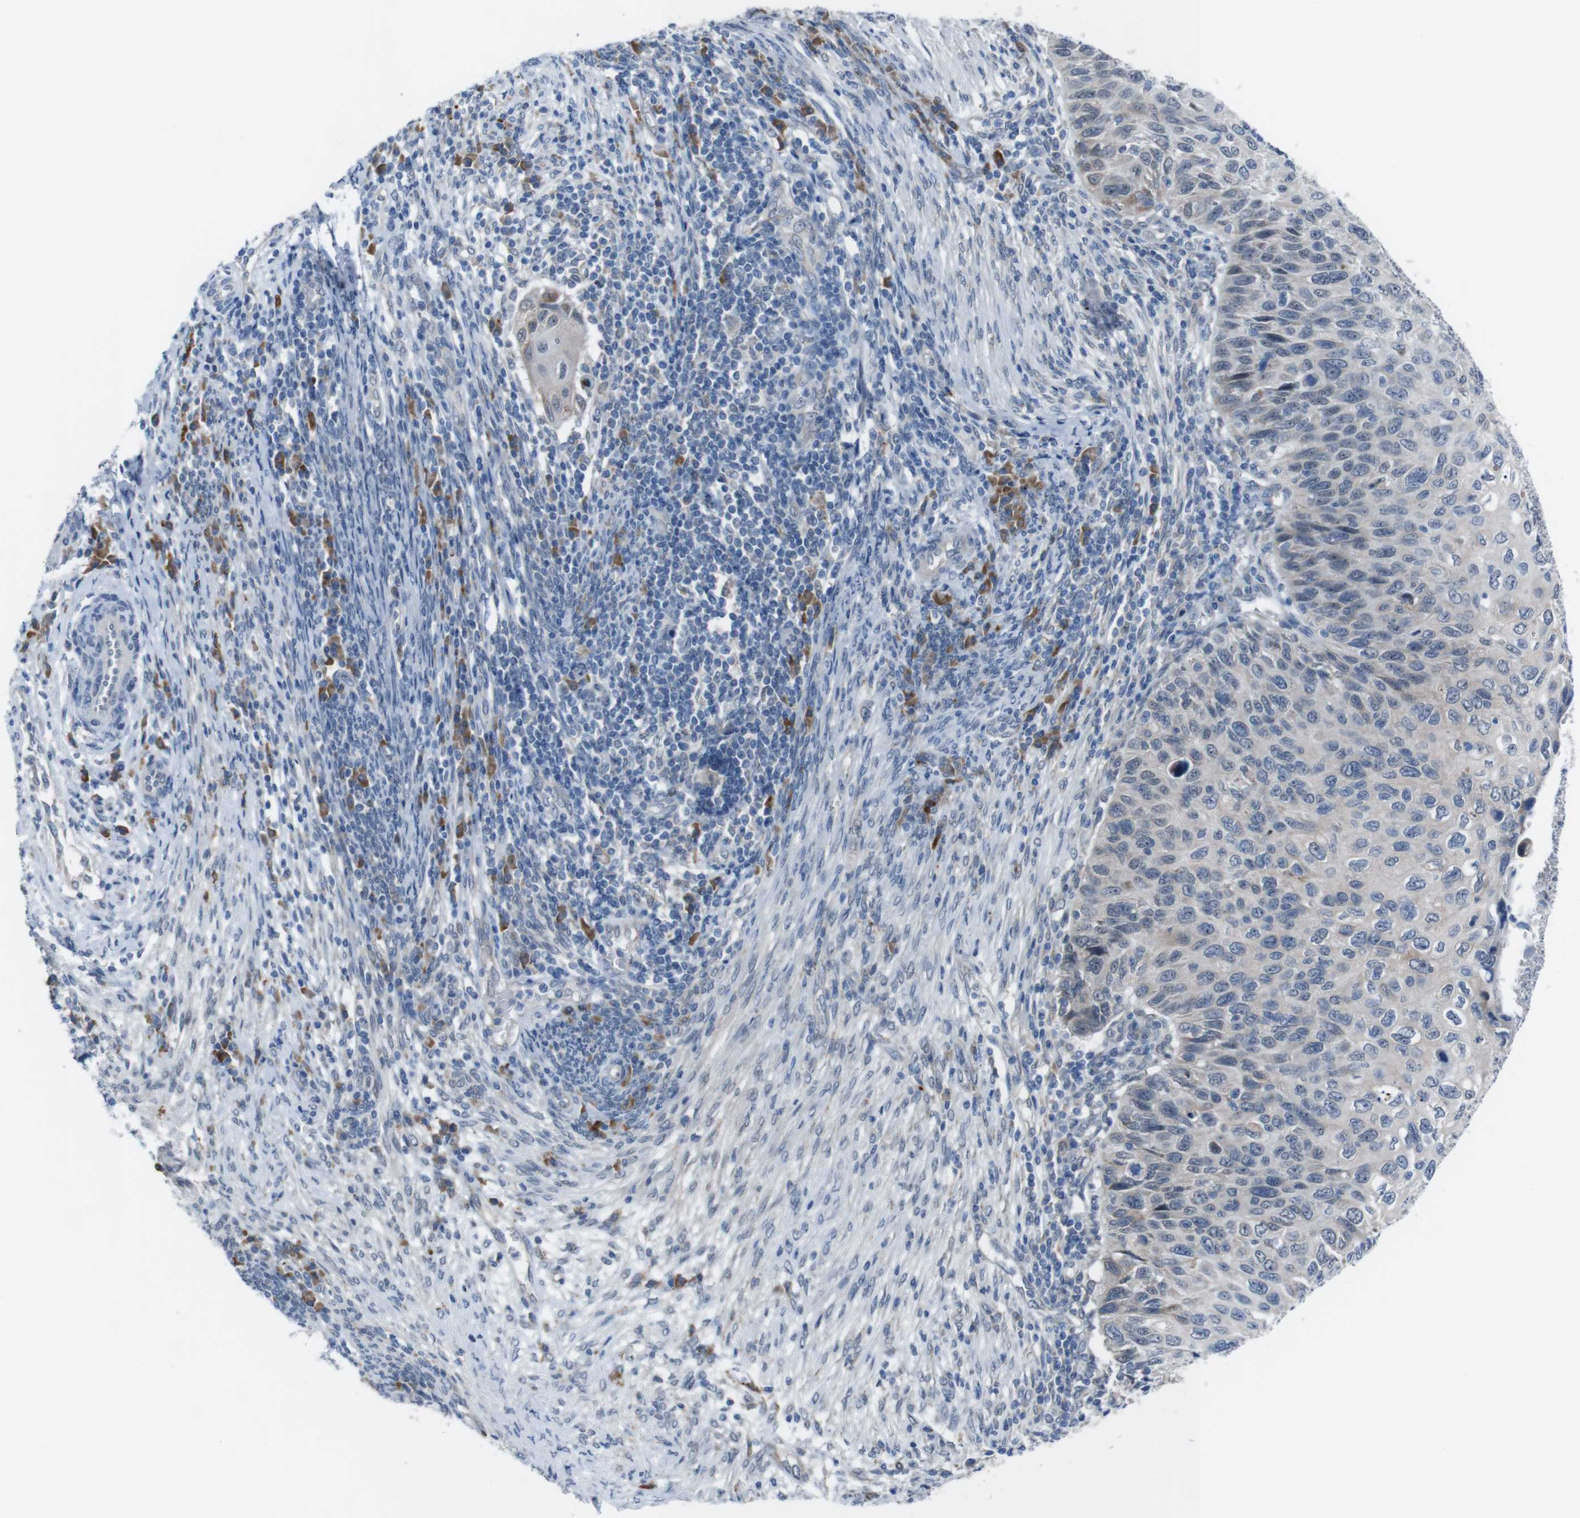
{"staining": {"intensity": "weak", "quantity": "<25%", "location": "cytoplasmic/membranous"}, "tissue": "cervical cancer", "cell_type": "Tumor cells", "image_type": "cancer", "snomed": [{"axis": "morphology", "description": "Squamous cell carcinoma, NOS"}, {"axis": "topography", "description": "Cervix"}], "caption": "Immunohistochemical staining of cervical squamous cell carcinoma exhibits no significant staining in tumor cells. (Brightfield microscopy of DAB (3,3'-diaminobenzidine) immunohistochemistry at high magnification).", "gene": "CDH22", "patient": {"sex": "female", "age": 70}}